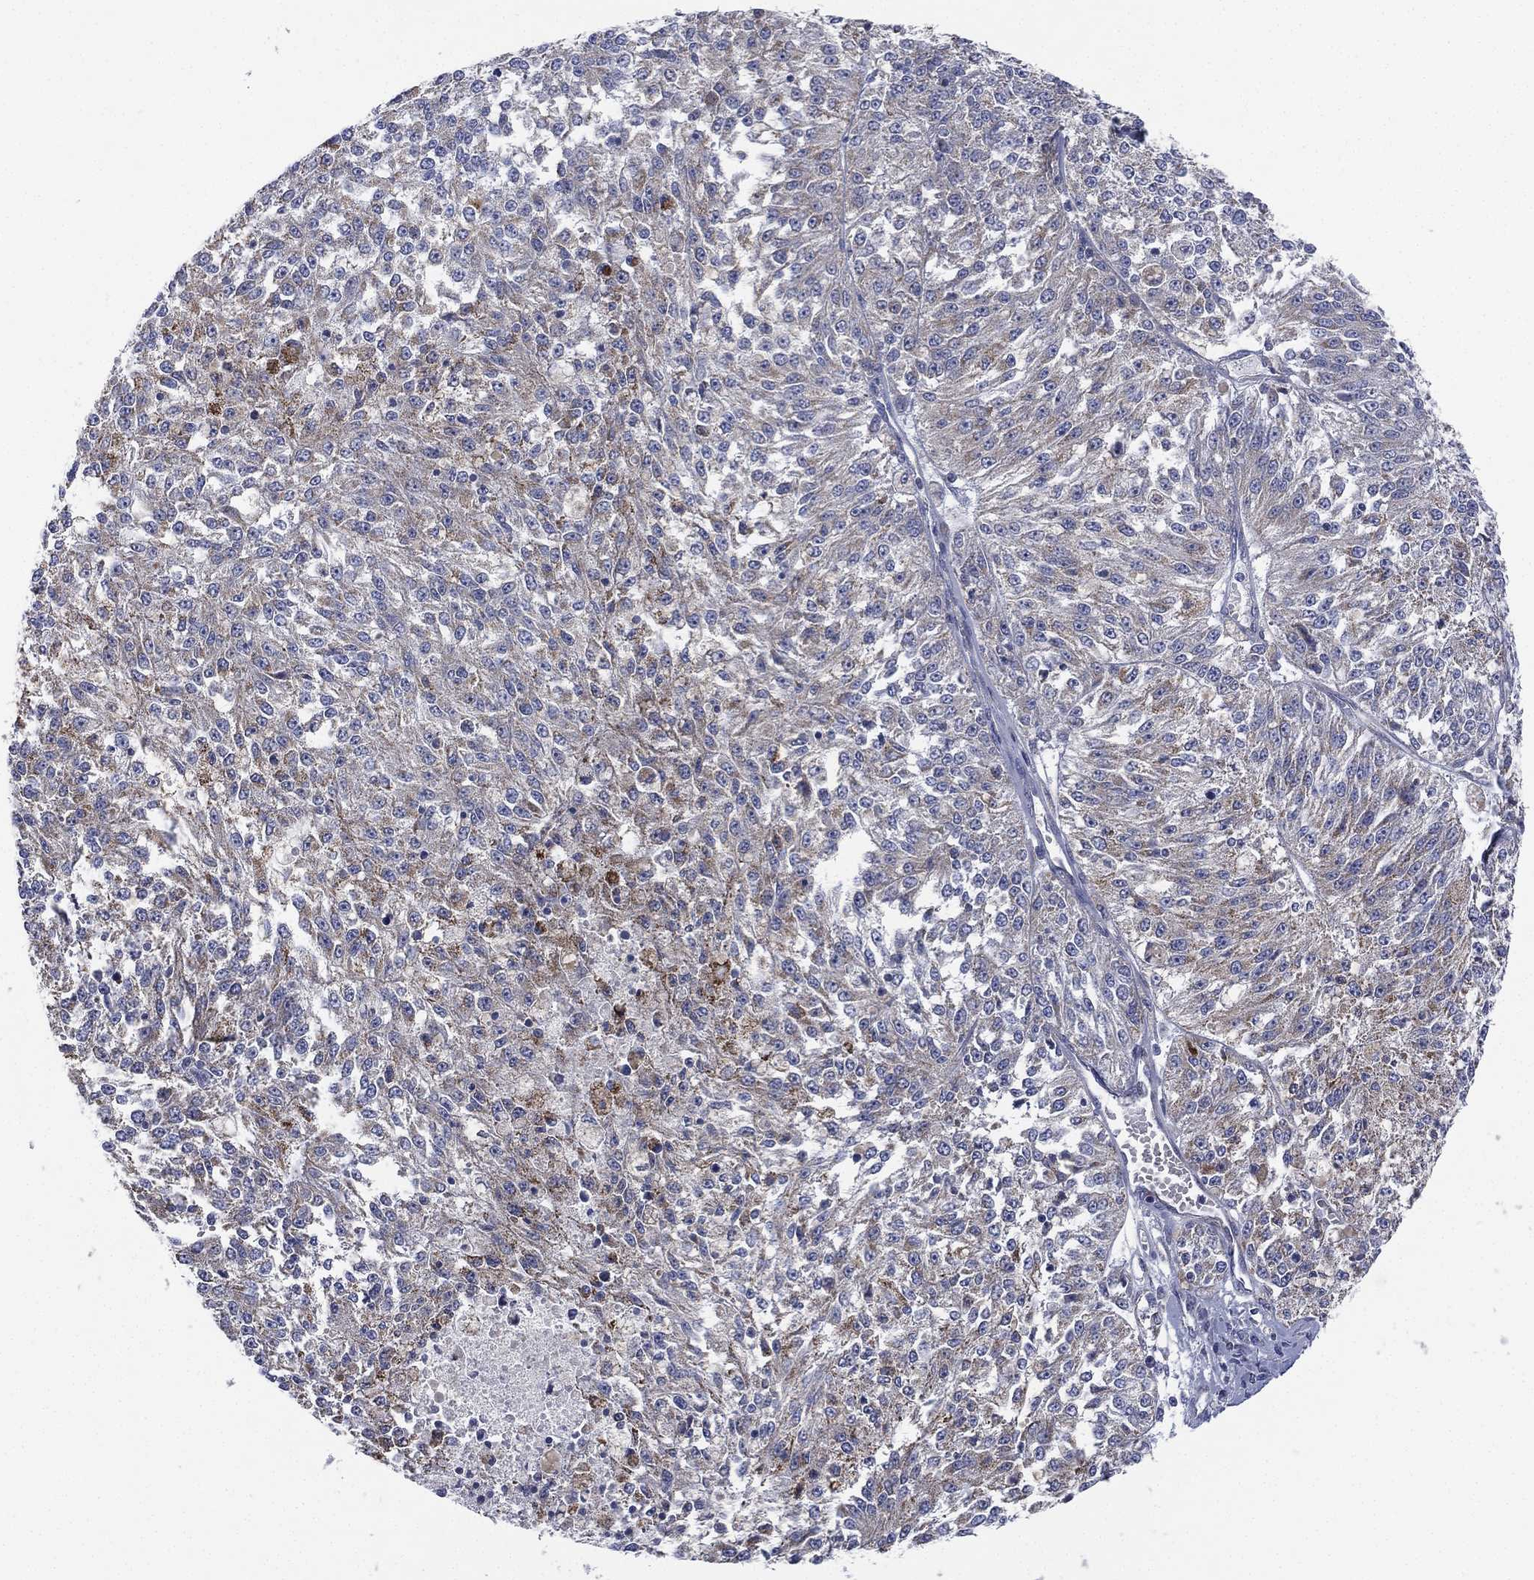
{"staining": {"intensity": "weak", "quantity": "<25%", "location": "cytoplasmic/membranous"}, "tissue": "melanoma", "cell_type": "Tumor cells", "image_type": "cancer", "snomed": [{"axis": "morphology", "description": "Malignant melanoma, Metastatic site"}, {"axis": "topography", "description": "Lymph node"}], "caption": "An immunohistochemistry micrograph of melanoma is shown. There is no staining in tumor cells of melanoma.", "gene": "INA", "patient": {"sex": "female", "age": 64}}